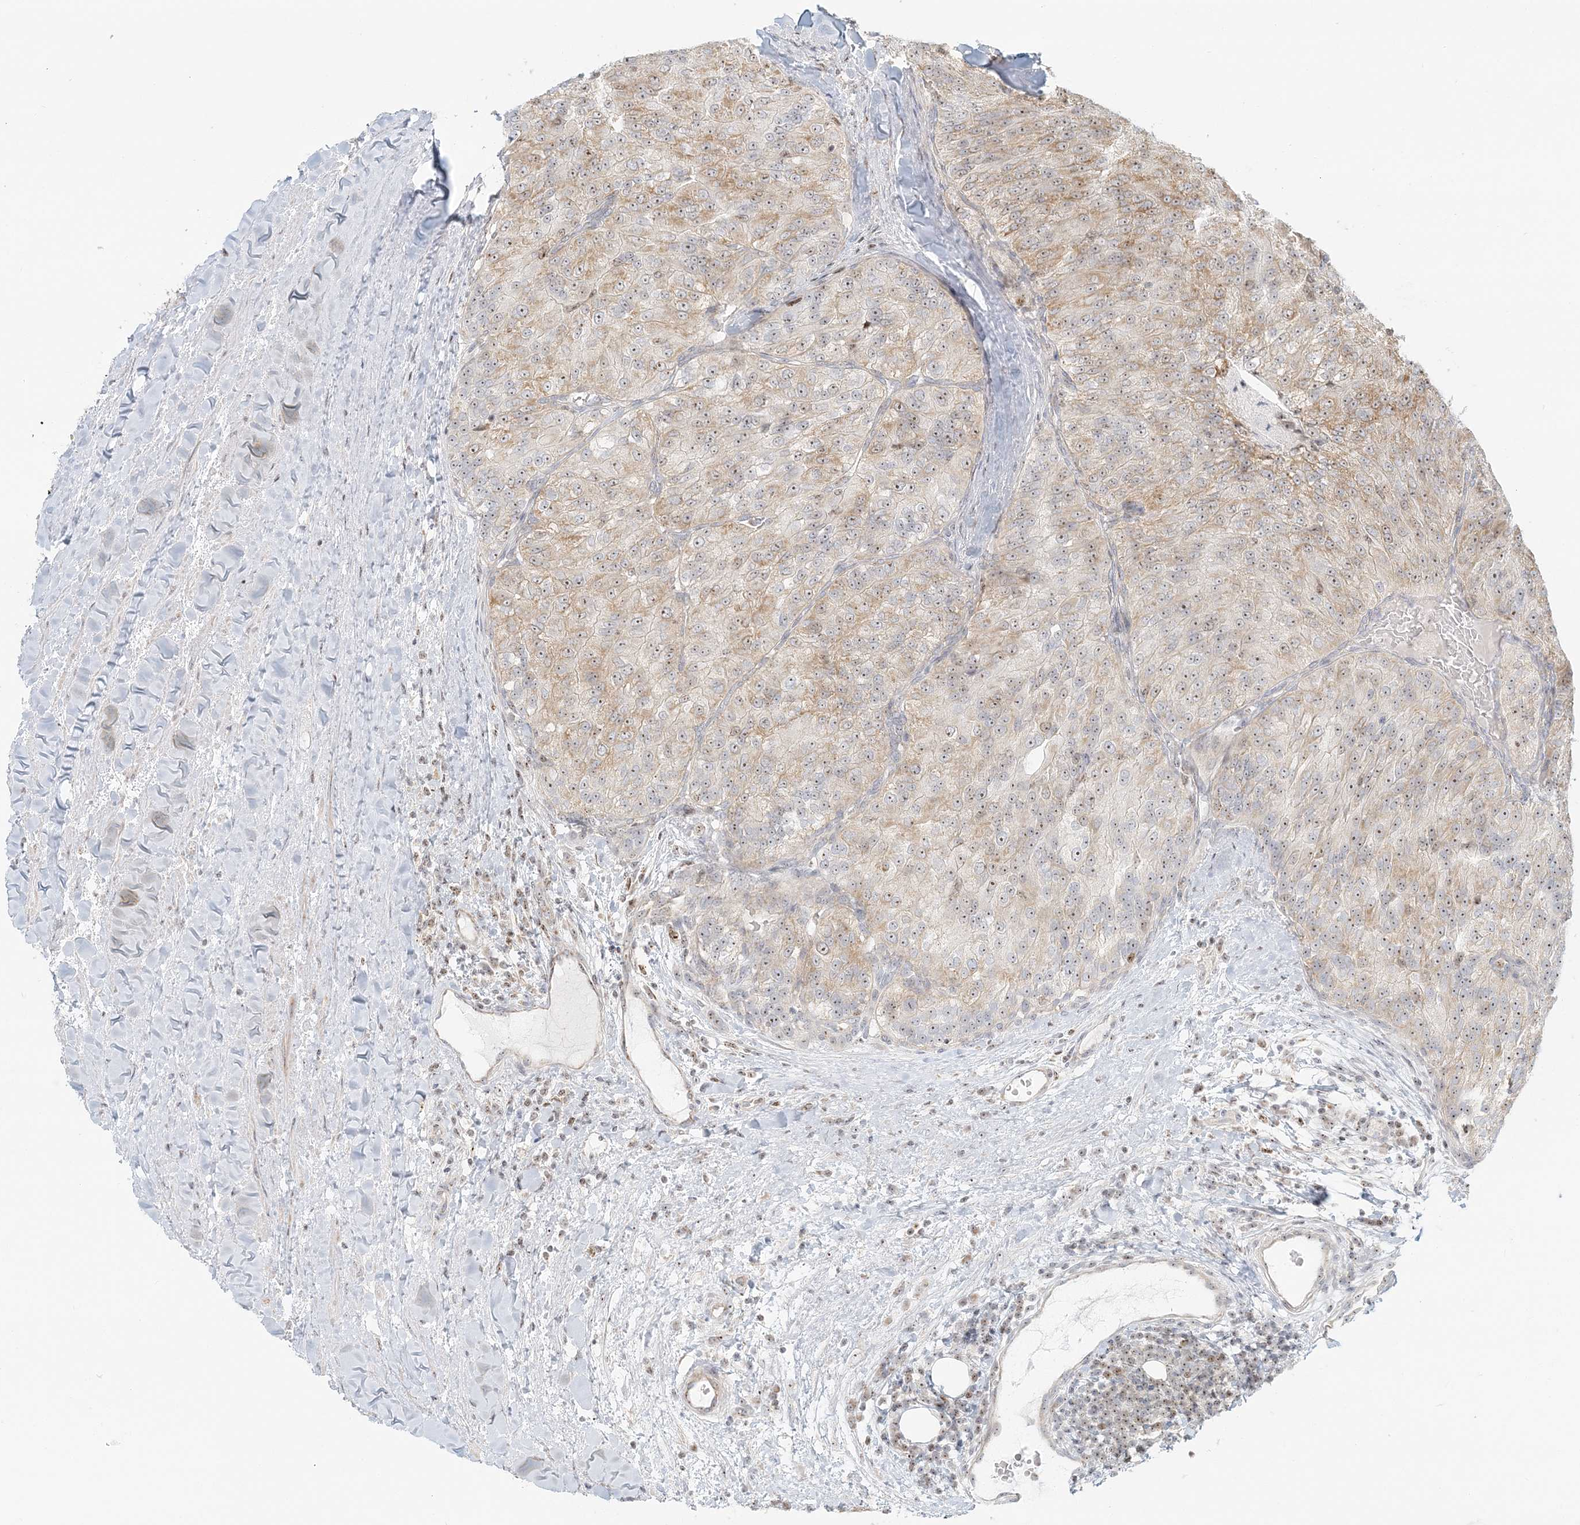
{"staining": {"intensity": "moderate", "quantity": ">75%", "location": "cytoplasmic/membranous,nuclear"}, "tissue": "renal cancer", "cell_type": "Tumor cells", "image_type": "cancer", "snomed": [{"axis": "morphology", "description": "Adenocarcinoma, NOS"}, {"axis": "topography", "description": "Kidney"}], "caption": "There is medium levels of moderate cytoplasmic/membranous and nuclear staining in tumor cells of renal cancer, as demonstrated by immunohistochemical staining (brown color).", "gene": "UBE2F", "patient": {"sex": "female", "age": 63}}